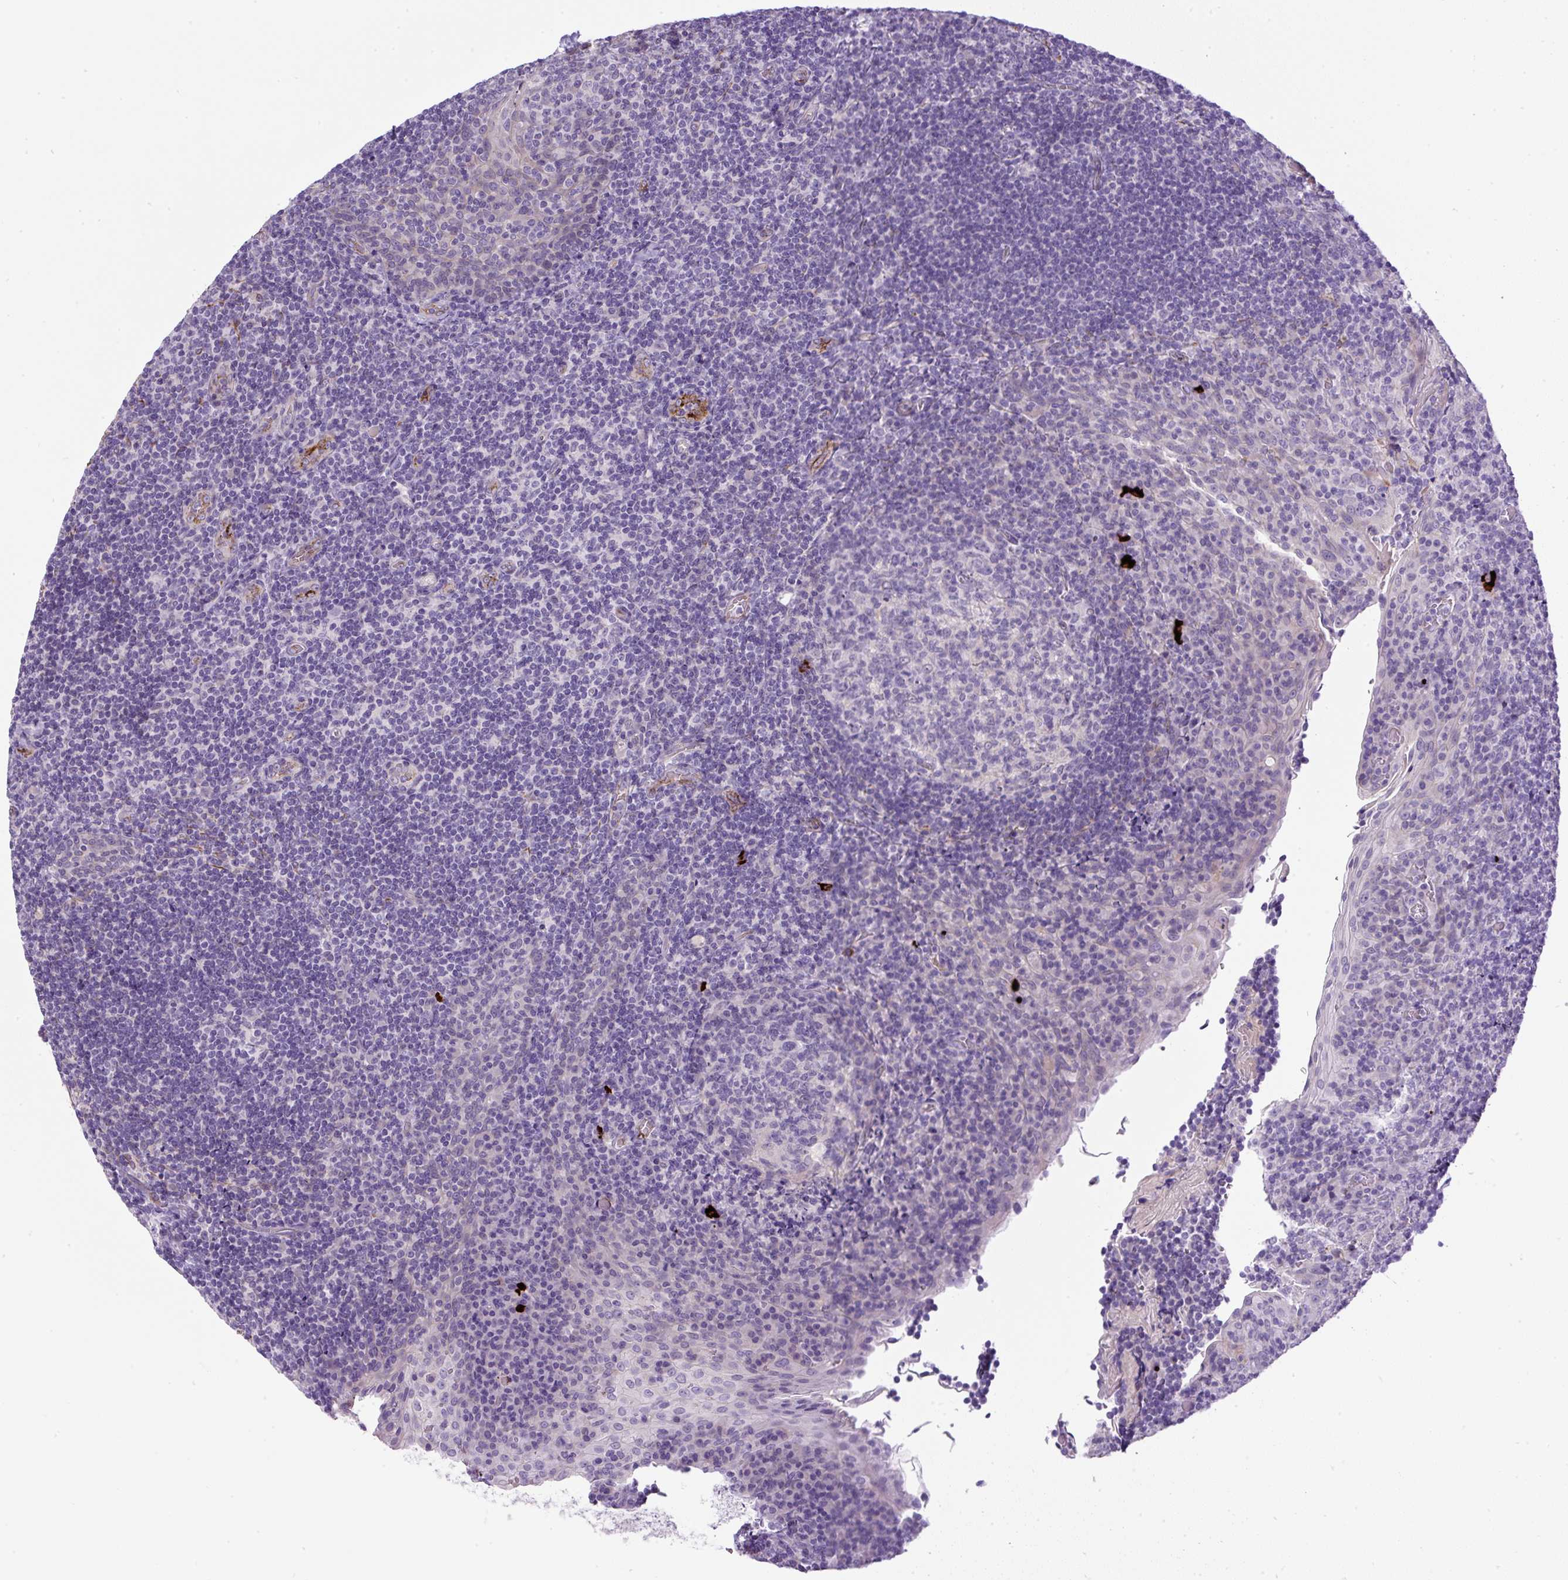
{"staining": {"intensity": "negative", "quantity": "none", "location": "none"}, "tissue": "tonsil", "cell_type": "Germinal center cells", "image_type": "normal", "snomed": [{"axis": "morphology", "description": "Normal tissue, NOS"}, {"axis": "topography", "description": "Tonsil"}], "caption": "A photomicrograph of human tonsil is negative for staining in germinal center cells. (Stains: DAB (3,3'-diaminobenzidine) IHC with hematoxylin counter stain, Microscopy: brightfield microscopy at high magnification).", "gene": "LEFTY1", "patient": {"sex": "male", "age": 17}}